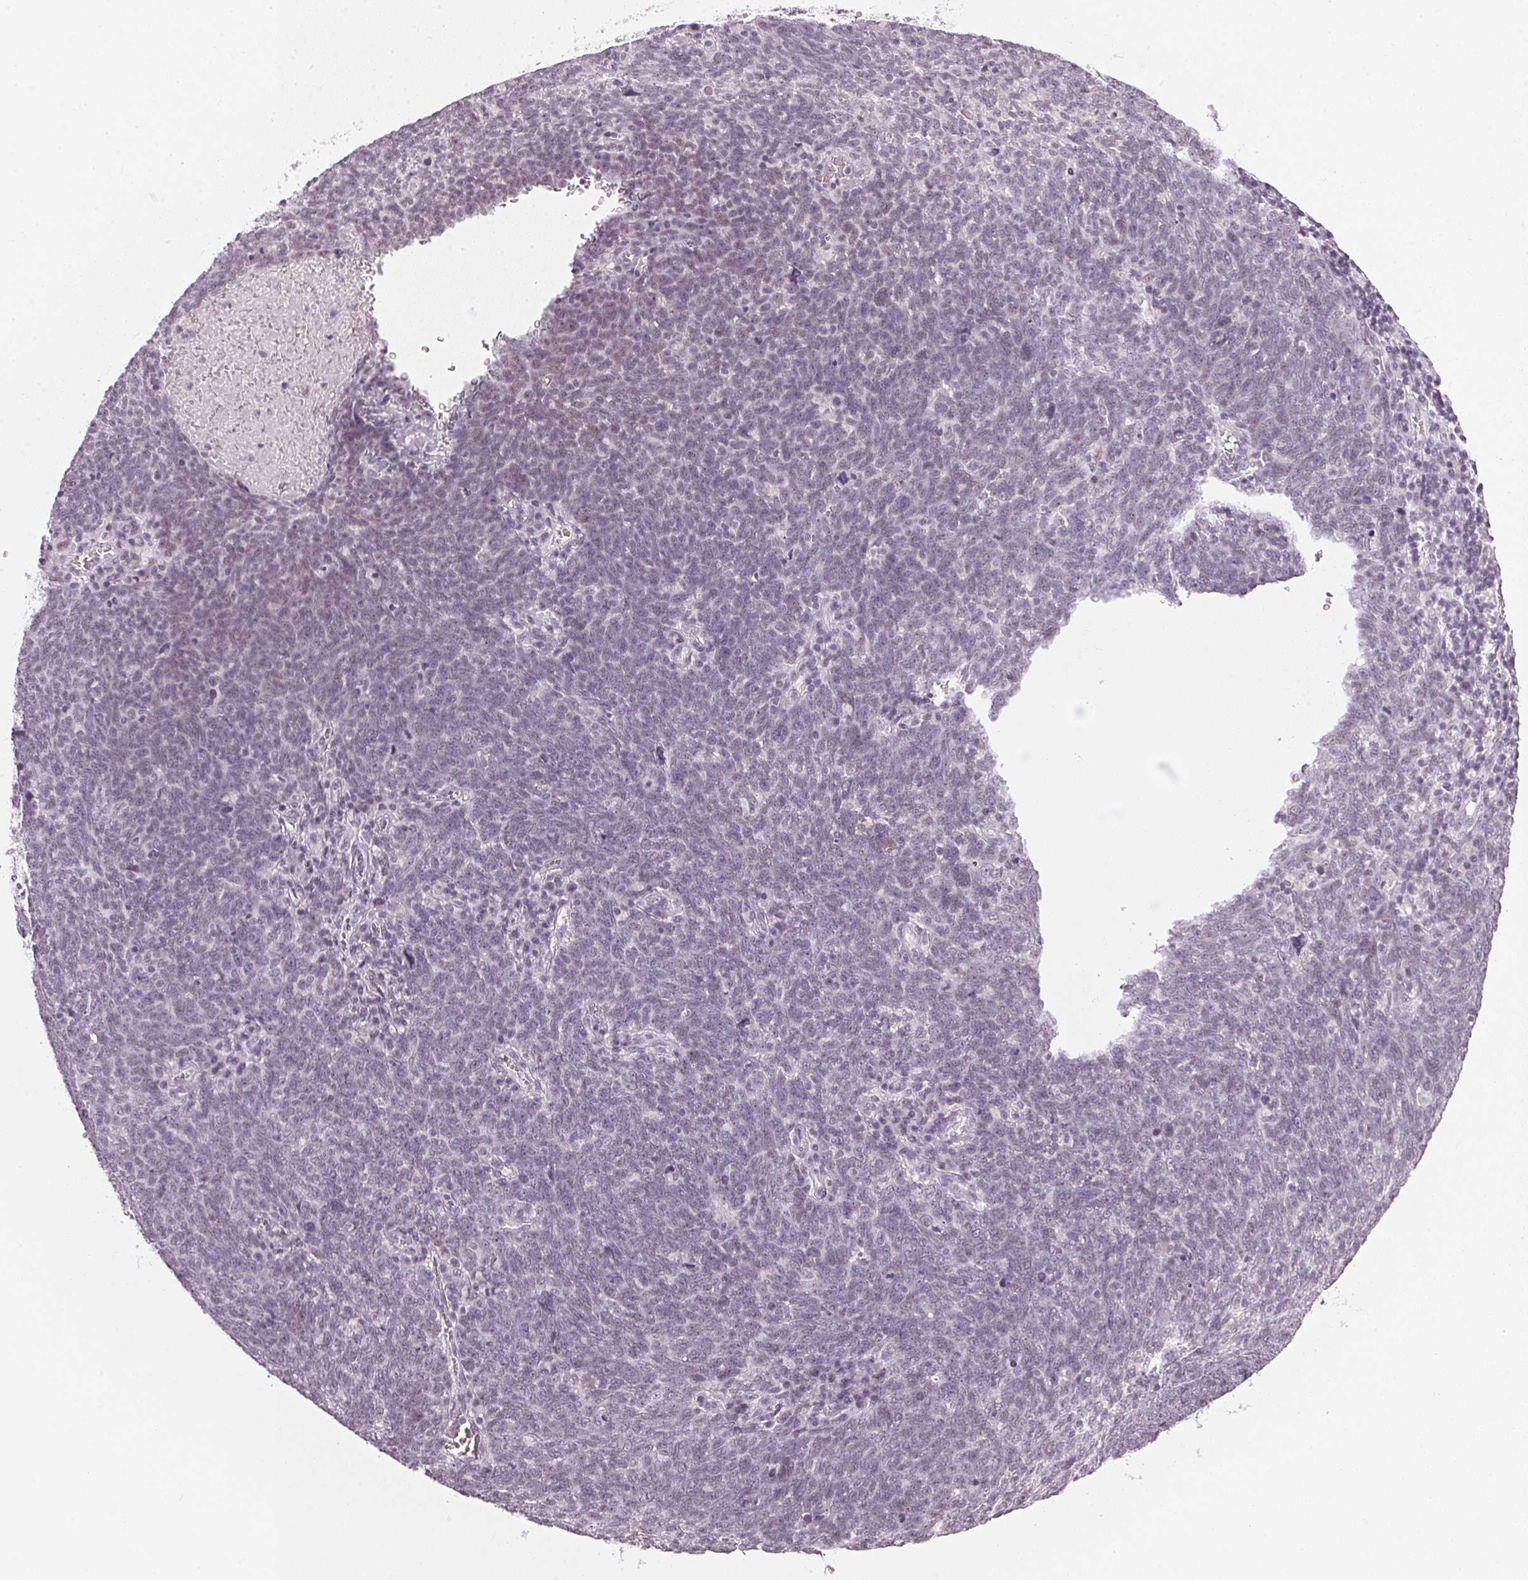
{"staining": {"intensity": "negative", "quantity": "none", "location": "none"}, "tissue": "lung cancer", "cell_type": "Tumor cells", "image_type": "cancer", "snomed": [{"axis": "morphology", "description": "Squamous cell carcinoma, NOS"}, {"axis": "topography", "description": "Lung"}], "caption": "Lung cancer was stained to show a protein in brown. There is no significant positivity in tumor cells. Nuclei are stained in blue.", "gene": "DNAJC6", "patient": {"sex": "female", "age": 72}}